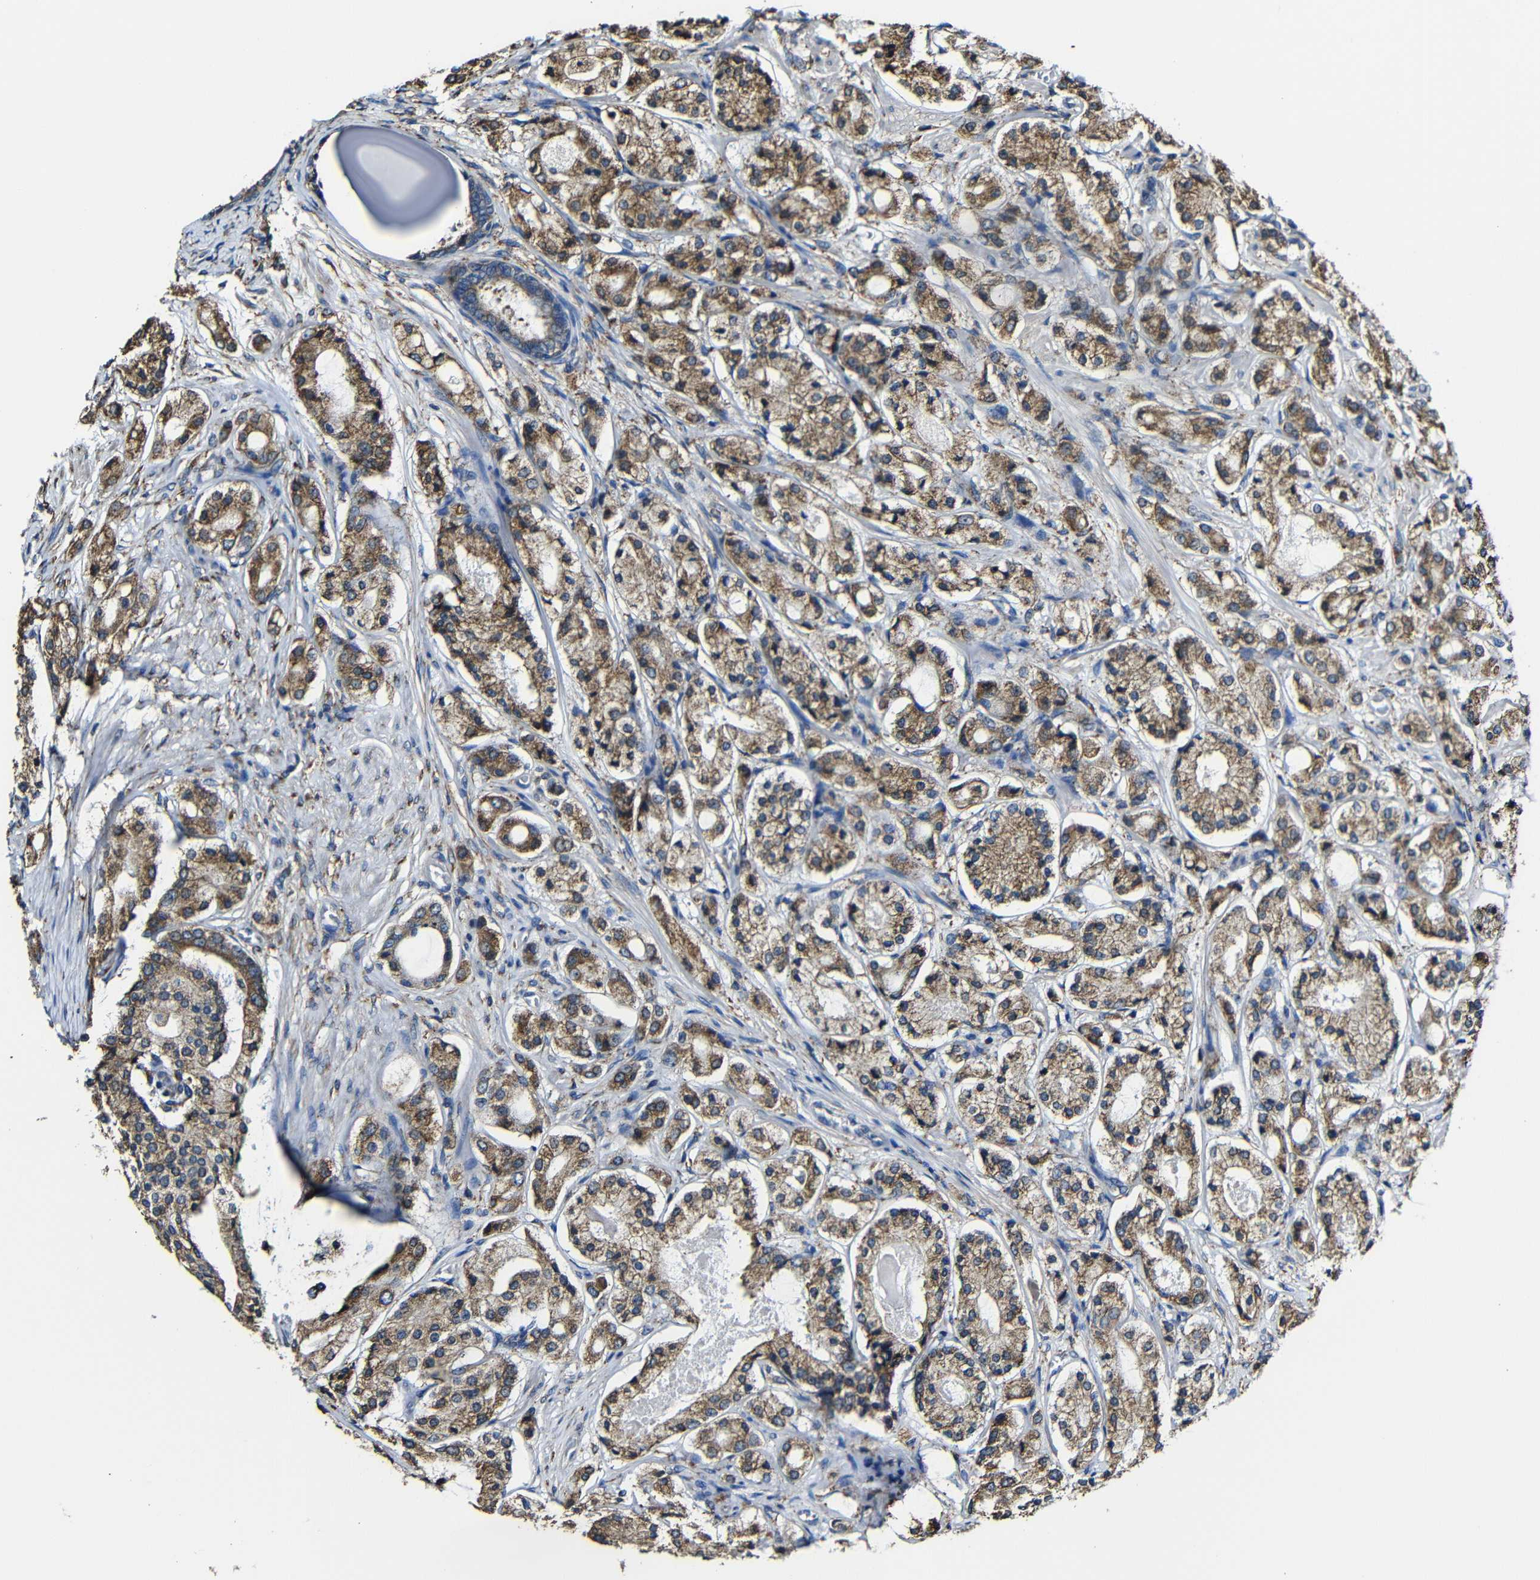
{"staining": {"intensity": "moderate", "quantity": ">75%", "location": "cytoplasmic/membranous"}, "tissue": "prostate cancer", "cell_type": "Tumor cells", "image_type": "cancer", "snomed": [{"axis": "morphology", "description": "Adenocarcinoma, High grade"}, {"axis": "topography", "description": "Prostate"}], "caption": "Protein positivity by IHC reveals moderate cytoplasmic/membranous positivity in about >75% of tumor cells in prostate high-grade adenocarcinoma.", "gene": "PPIB", "patient": {"sex": "male", "age": 65}}